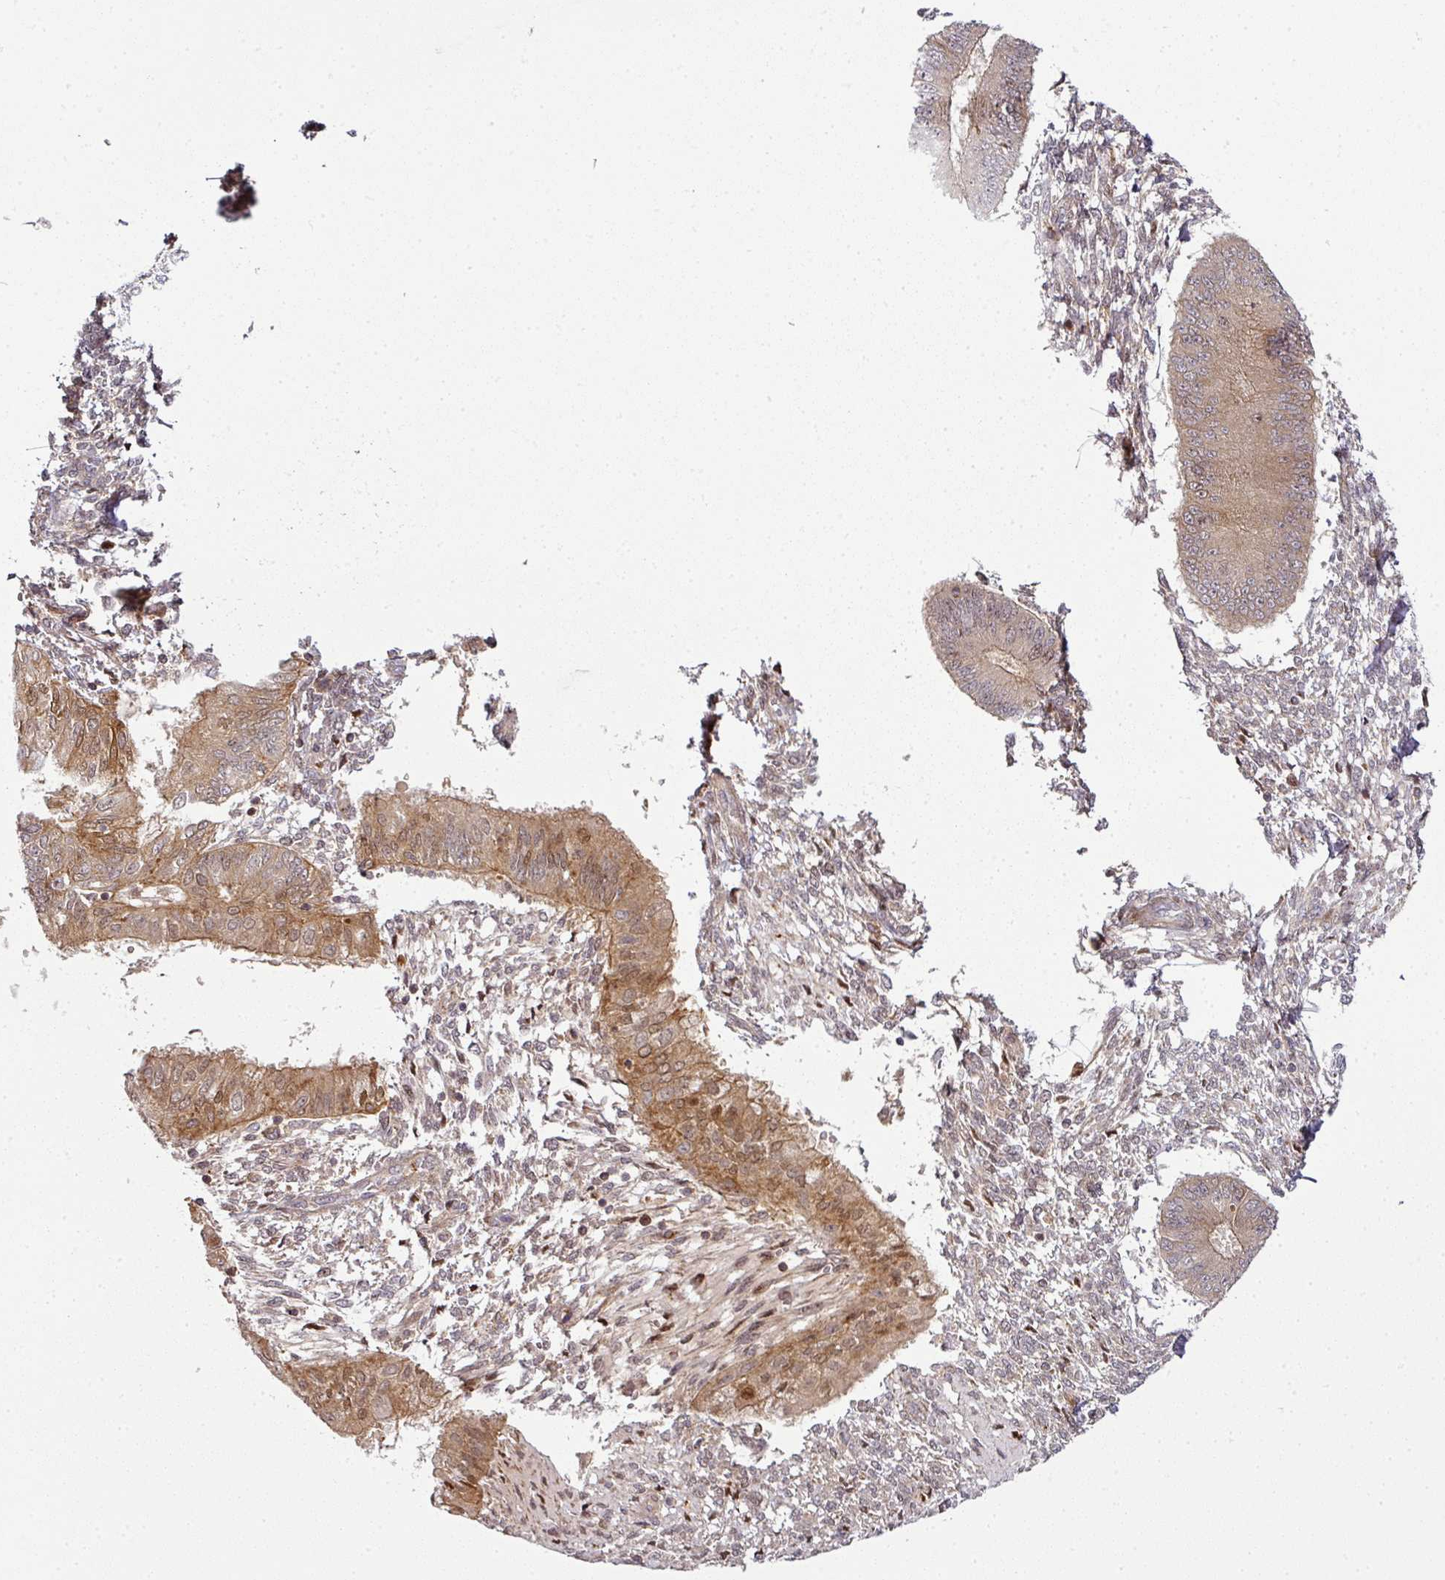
{"staining": {"intensity": "negative", "quantity": "none", "location": "none"}, "tissue": "endometrium", "cell_type": "Cells in endometrial stroma", "image_type": "normal", "snomed": [{"axis": "morphology", "description": "Normal tissue, NOS"}, {"axis": "topography", "description": "Endometrium"}], "caption": "This is a image of immunohistochemistry (IHC) staining of benign endometrium, which shows no staining in cells in endometrial stroma. The staining is performed using DAB (3,3'-diaminobenzidine) brown chromogen with nuclei counter-stained in using hematoxylin.", "gene": "ATAT1", "patient": {"sex": "female", "age": 49}}